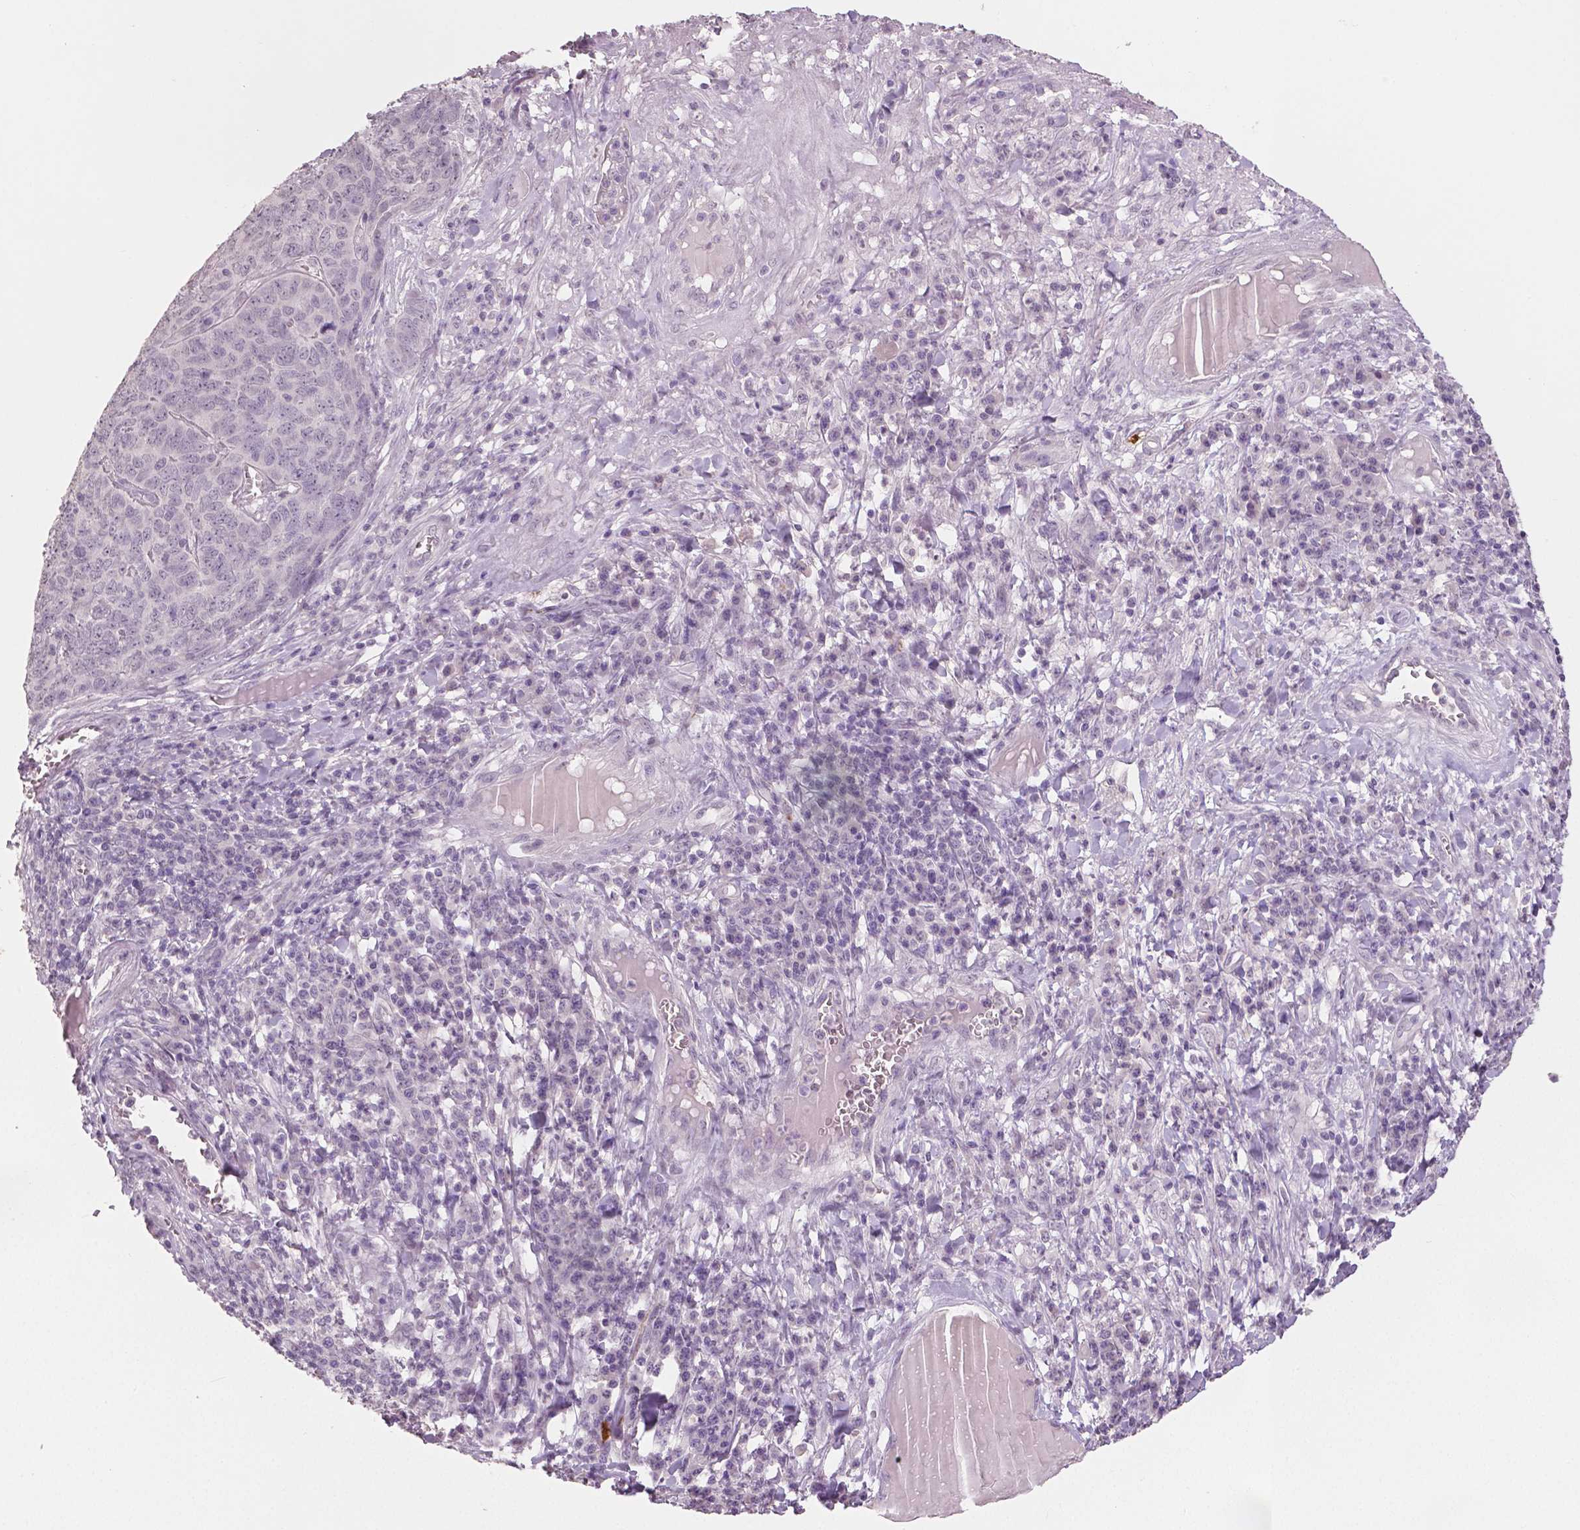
{"staining": {"intensity": "negative", "quantity": "none", "location": "none"}, "tissue": "skin cancer", "cell_type": "Tumor cells", "image_type": "cancer", "snomed": [{"axis": "morphology", "description": "Squamous cell carcinoma, NOS"}, {"axis": "topography", "description": "Skin"}, {"axis": "topography", "description": "Anal"}], "caption": "The immunohistochemistry micrograph has no significant expression in tumor cells of skin cancer (squamous cell carcinoma) tissue.", "gene": "NECAB1", "patient": {"sex": "female", "age": 51}}